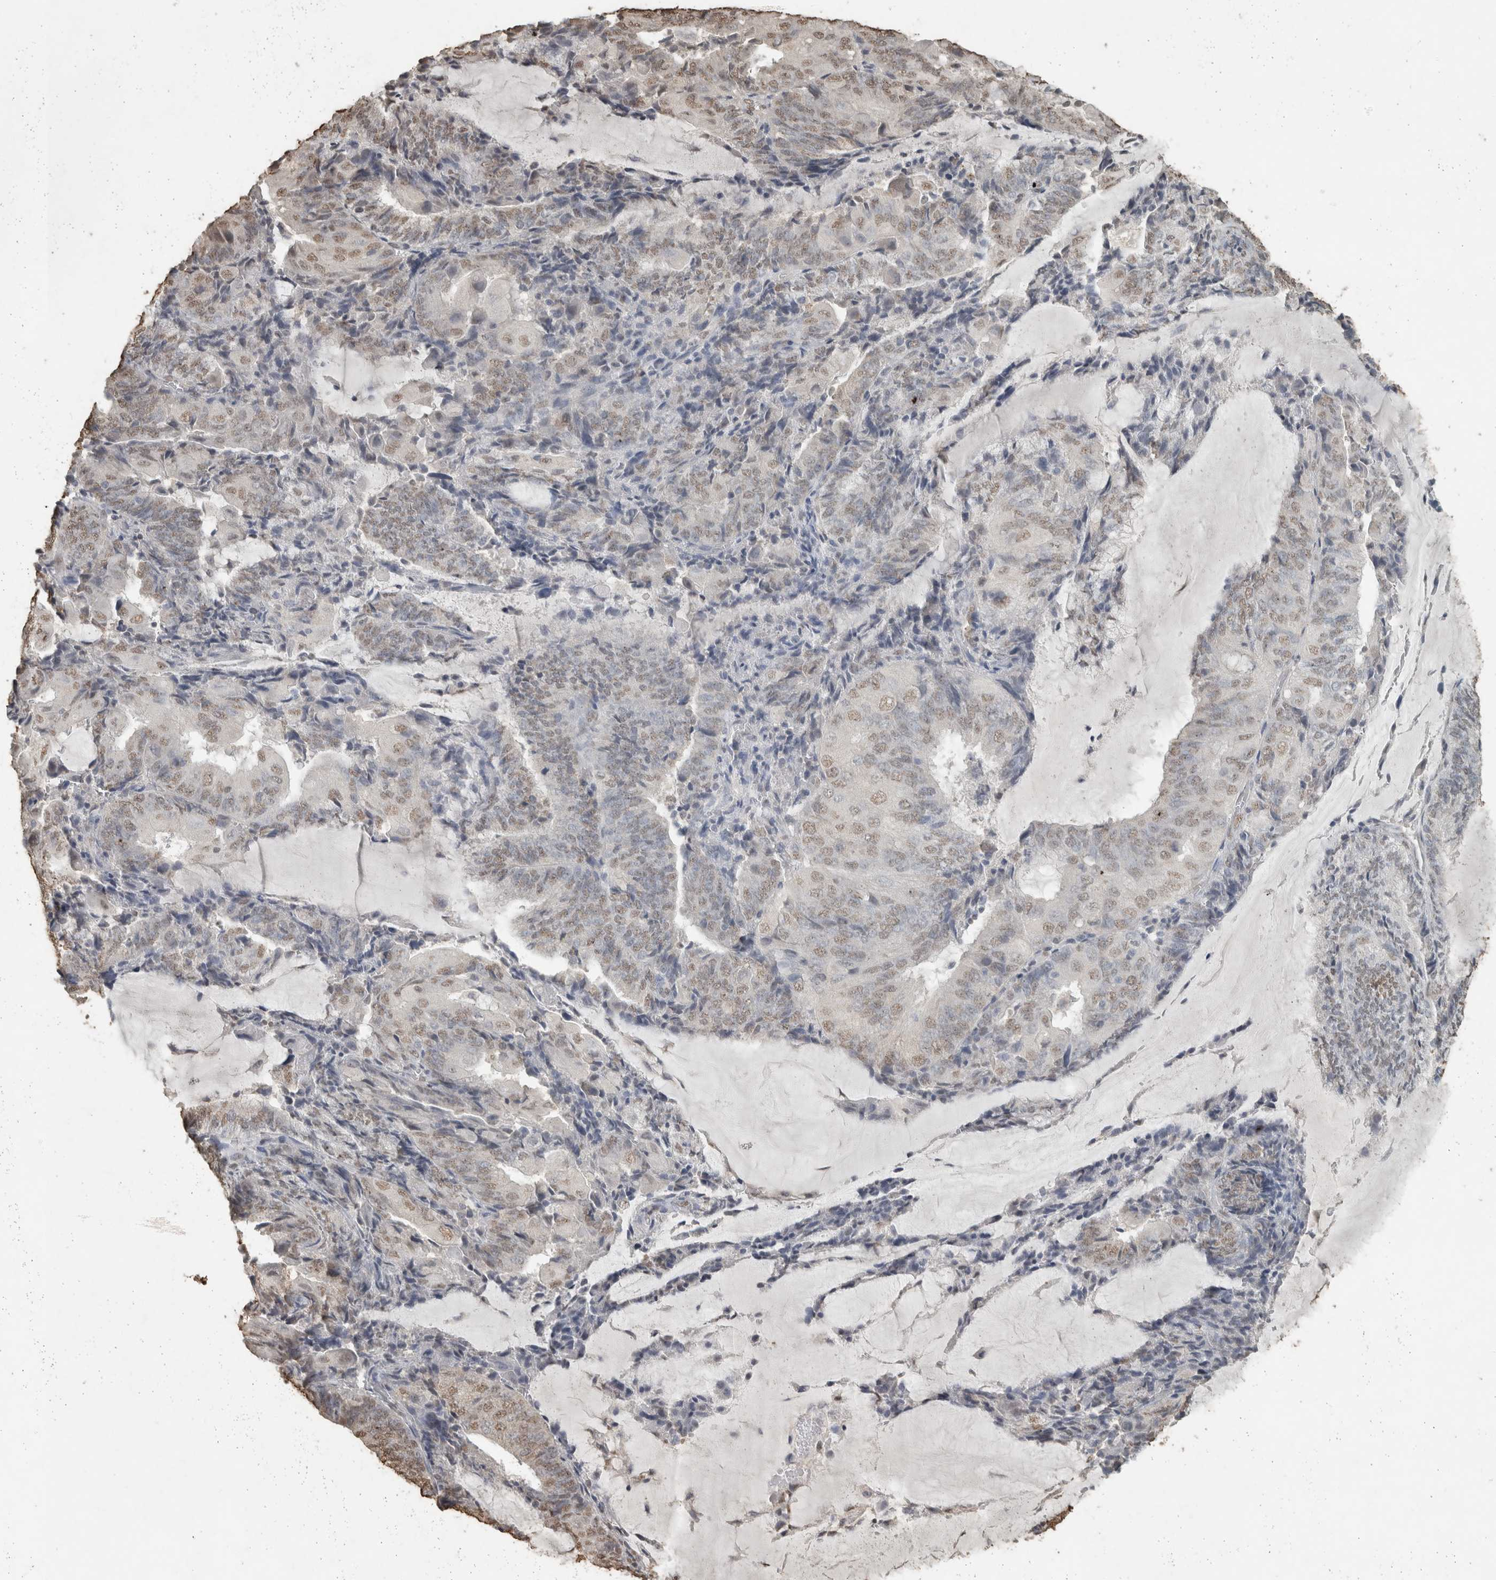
{"staining": {"intensity": "weak", "quantity": "25%-75%", "location": "nuclear"}, "tissue": "endometrial cancer", "cell_type": "Tumor cells", "image_type": "cancer", "snomed": [{"axis": "morphology", "description": "Adenocarcinoma, NOS"}, {"axis": "topography", "description": "Endometrium"}], "caption": "Protein expression by IHC displays weak nuclear expression in about 25%-75% of tumor cells in endometrial cancer (adenocarcinoma).", "gene": "HAND2", "patient": {"sex": "female", "age": 81}}